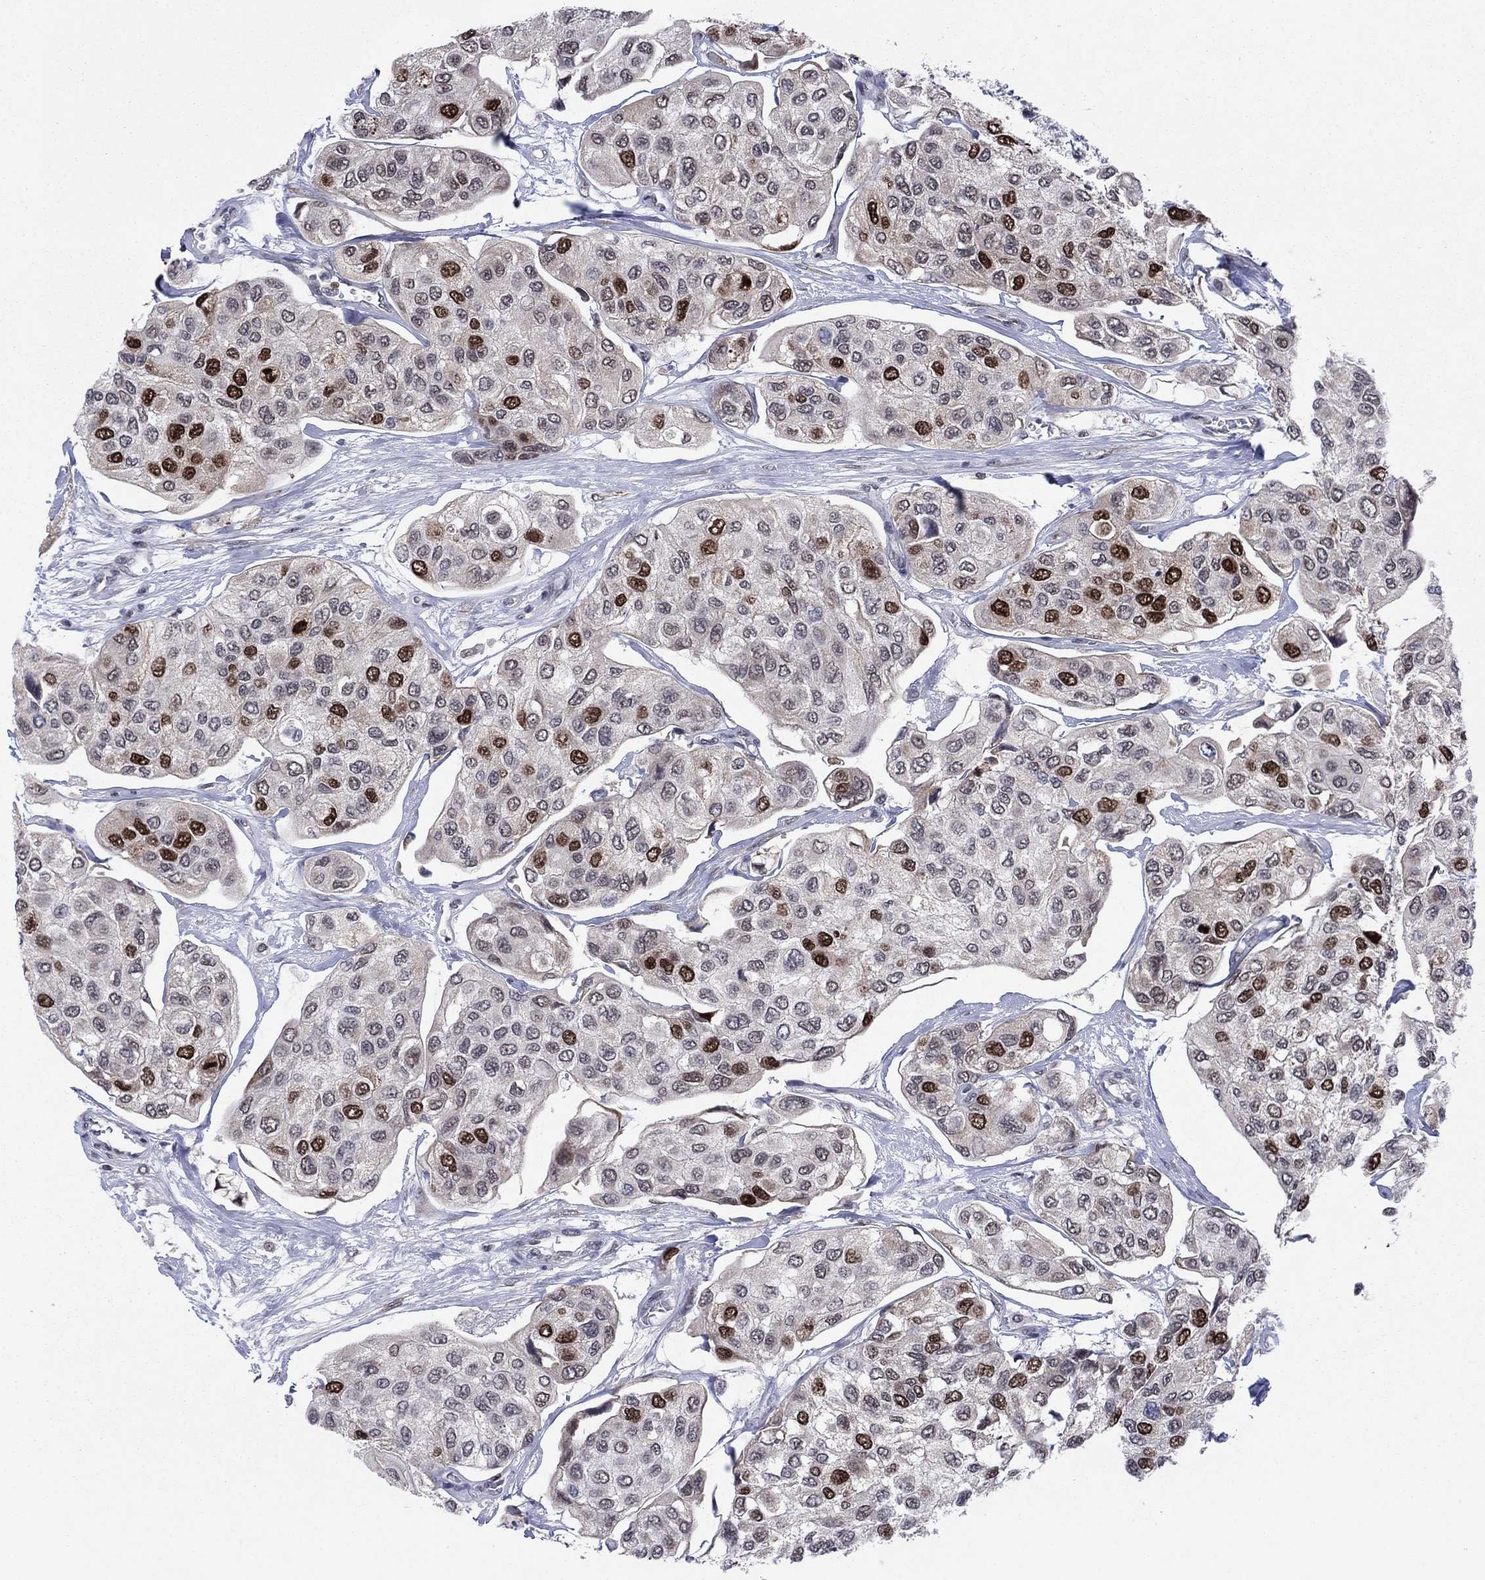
{"staining": {"intensity": "strong", "quantity": "25%-75%", "location": "nuclear"}, "tissue": "urothelial cancer", "cell_type": "Tumor cells", "image_type": "cancer", "snomed": [{"axis": "morphology", "description": "Urothelial carcinoma, High grade"}, {"axis": "topography", "description": "Urinary bladder"}], "caption": "Brown immunohistochemical staining in human urothelial cancer demonstrates strong nuclear staining in about 25%-75% of tumor cells.", "gene": "CDCA5", "patient": {"sex": "male", "age": 77}}